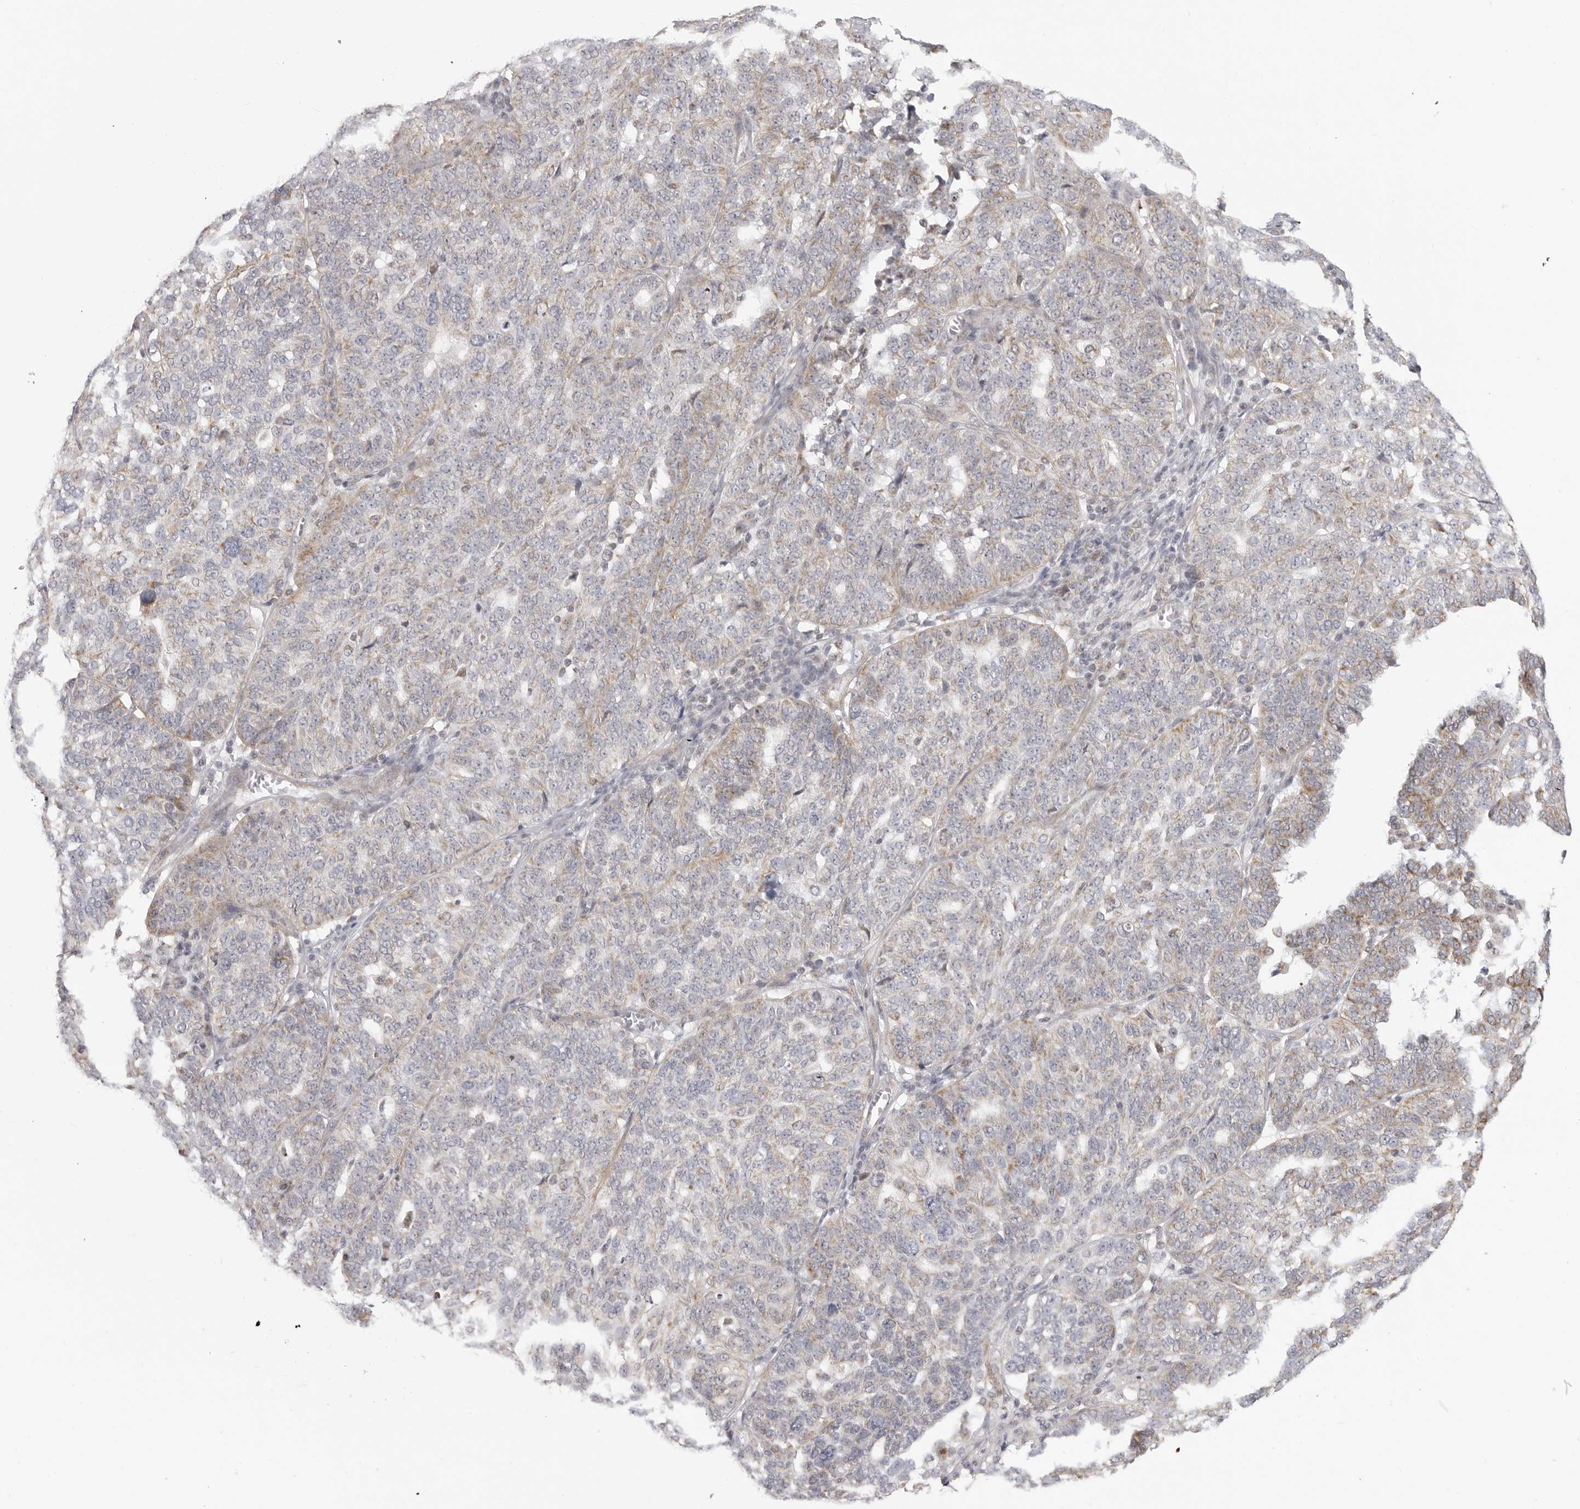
{"staining": {"intensity": "weak", "quantity": "25%-75%", "location": "cytoplasmic/membranous"}, "tissue": "ovarian cancer", "cell_type": "Tumor cells", "image_type": "cancer", "snomed": [{"axis": "morphology", "description": "Cystadenocarcinoma, serous, NOS"}, {"axis": "topography", "description": "Ovary"}], "caption": "Immunohistochemical staining of ovarian cancer (serous cystadenocarcinoma) shows low levels of weak cytoplasmic/membranous protein expression in approximately 25%-75% of tumor cells.", "gene": "MAP7D1", "patient": {"sex": "female", "age": 59}}